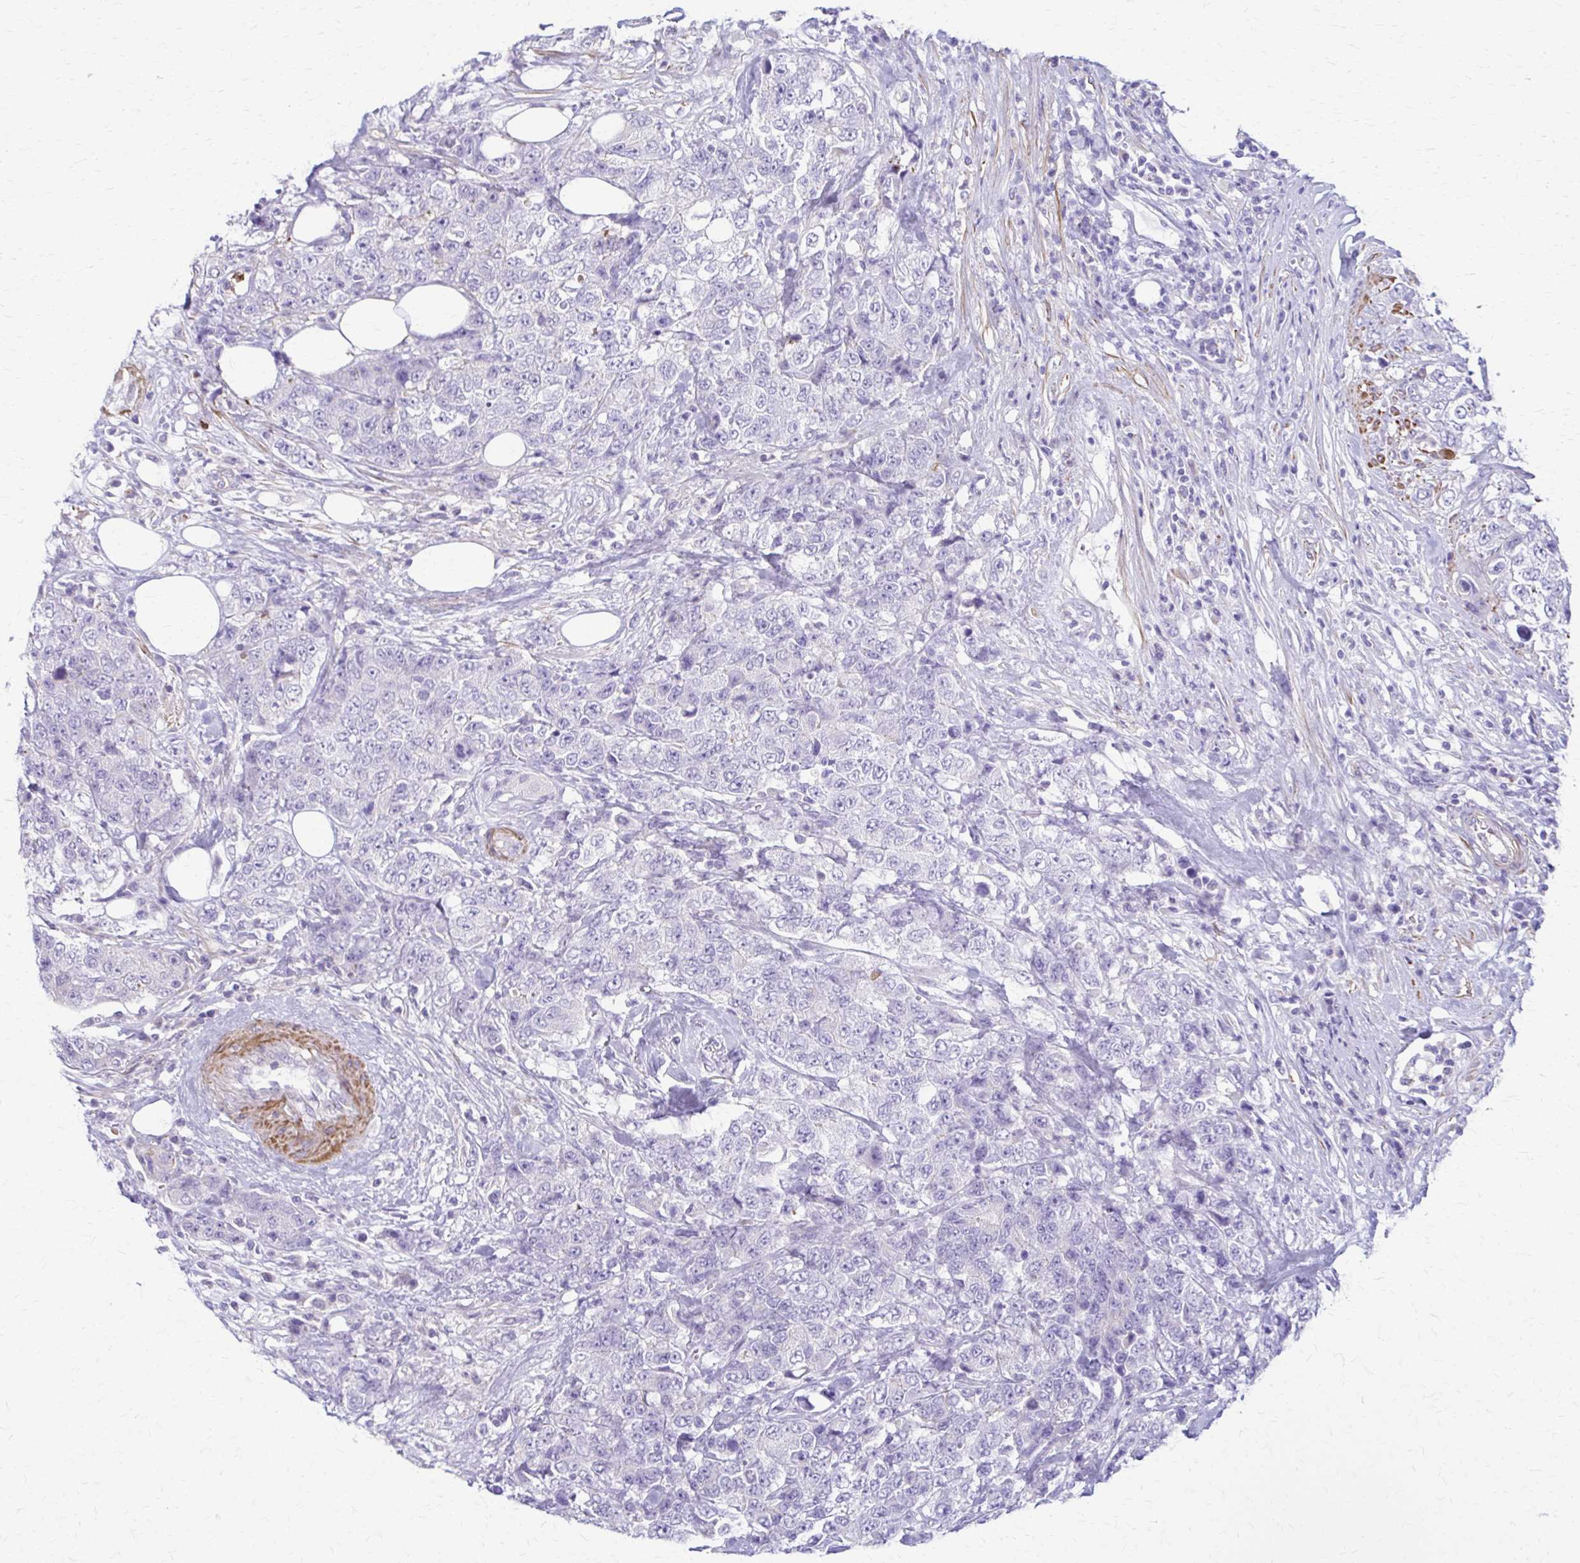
{"staining": {"intensity": "negative", "quantity": "none", "location": "none"}, "tissue": "urothelial cancer", "cell_type": "Tumor cells", "image_type": "cancer", "snomed": [{"axis": "morphology", "description": "Urothelial carcinoma, High grade"}, {"axis": "topography", "description": "Urinary bladder"}], "caption": "Histopathology image shows no significant protein expression in tumor cells of urothelial cancer.", "gene": "DSP", "patient": {"sex": "female", "age": 78}}